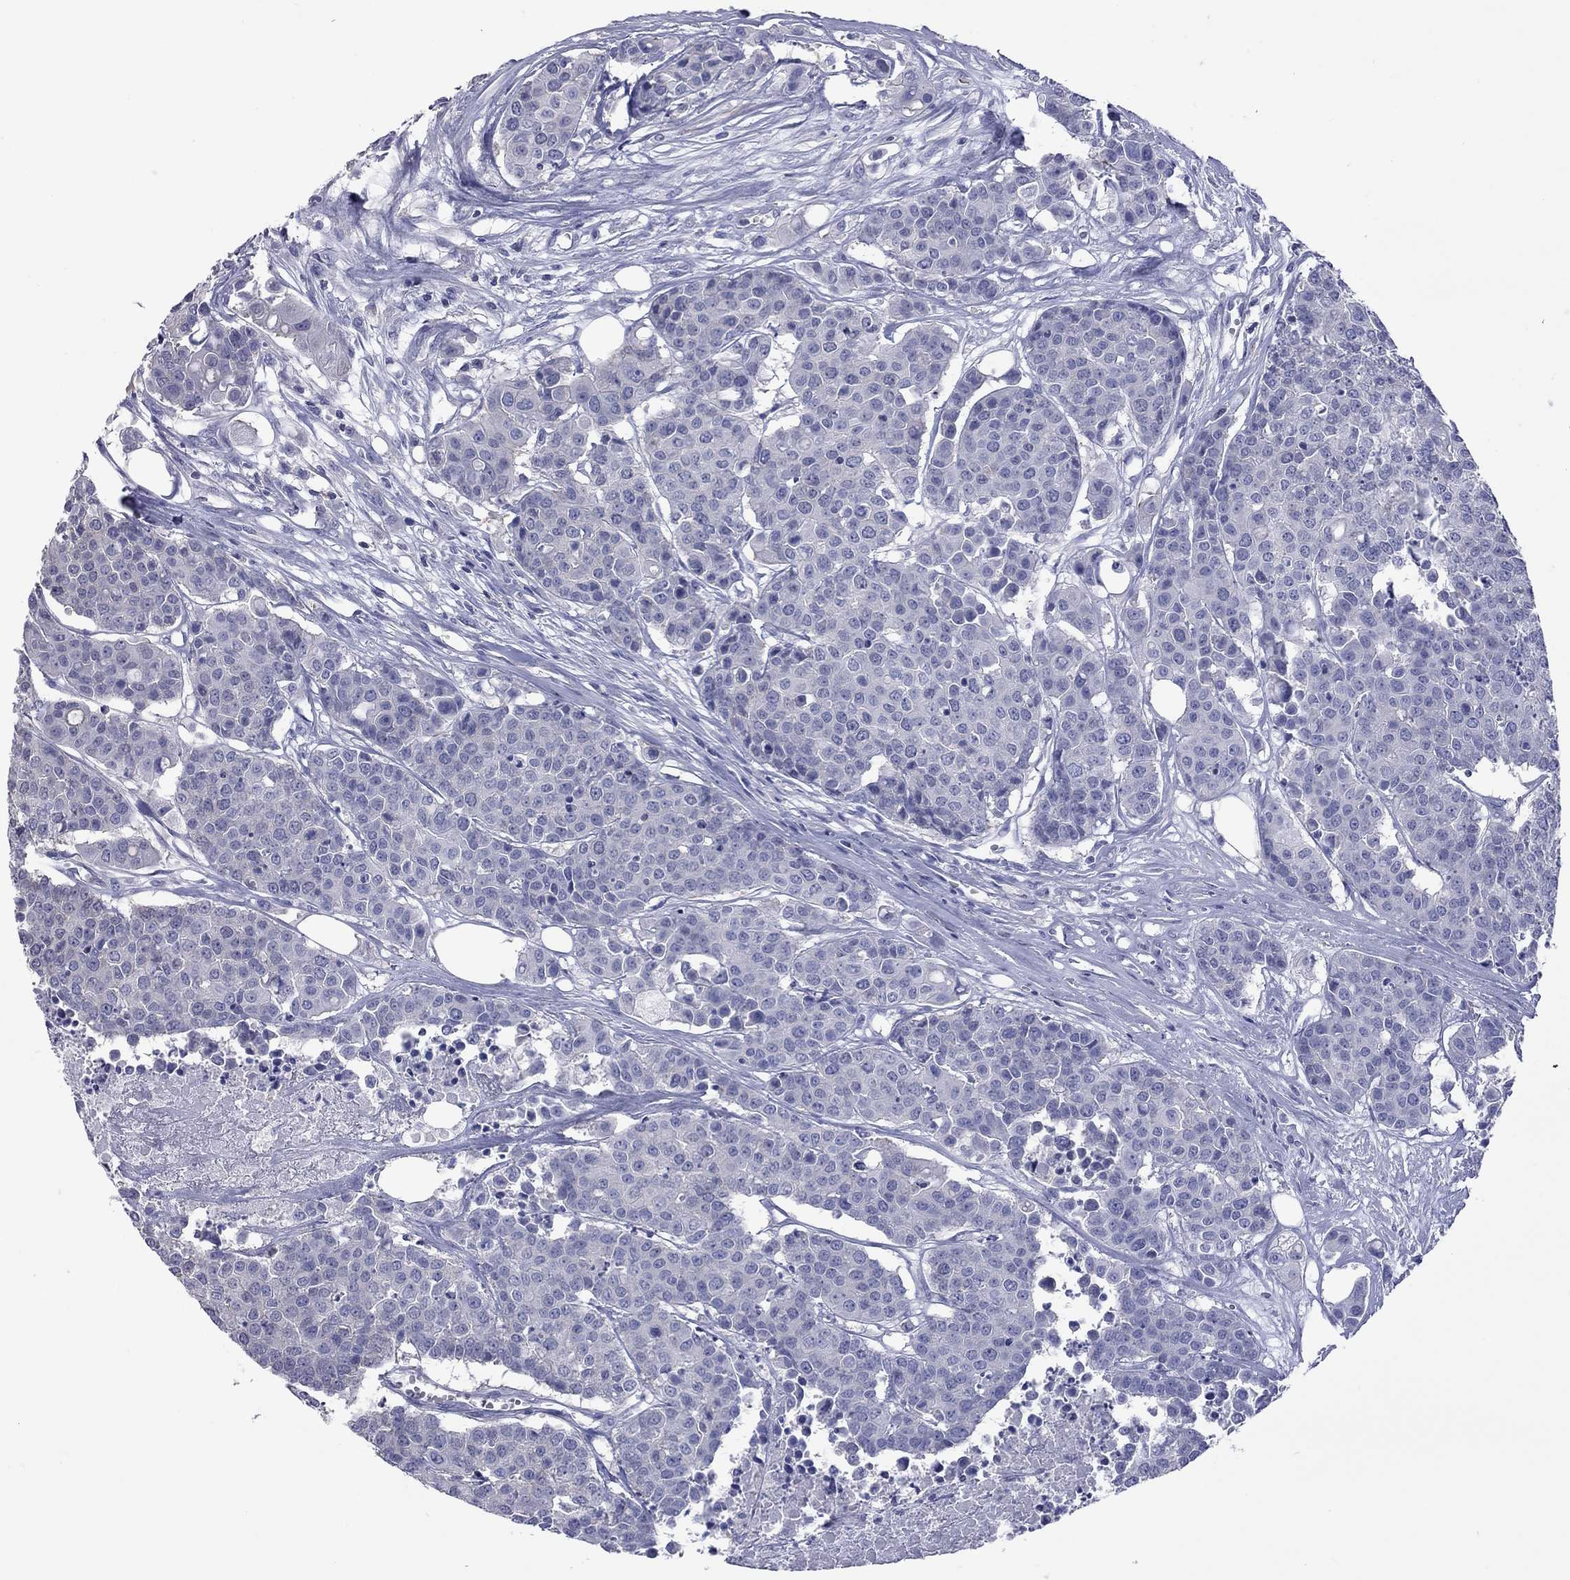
{"staining": {"intensity": "negative", "quantity": "none", "location": "none"}, "tissue": "carcinoid", "cell_type": "Tumor cells", "image_type": "cancer", "snomed": [{"axis": "morphology", "description": "Carcinoid, malignant, NOS"}, {"axis": "topography", "description": "Colon"}], "caption": "Immunohistochemistry image of neoplastic tissue: human malignant carcinoid stained with DAB demonstrates no significant protein positivity in tumor cells.", "gene": "ACTL7B", "patient": {"sex": "male", "age": 81}}